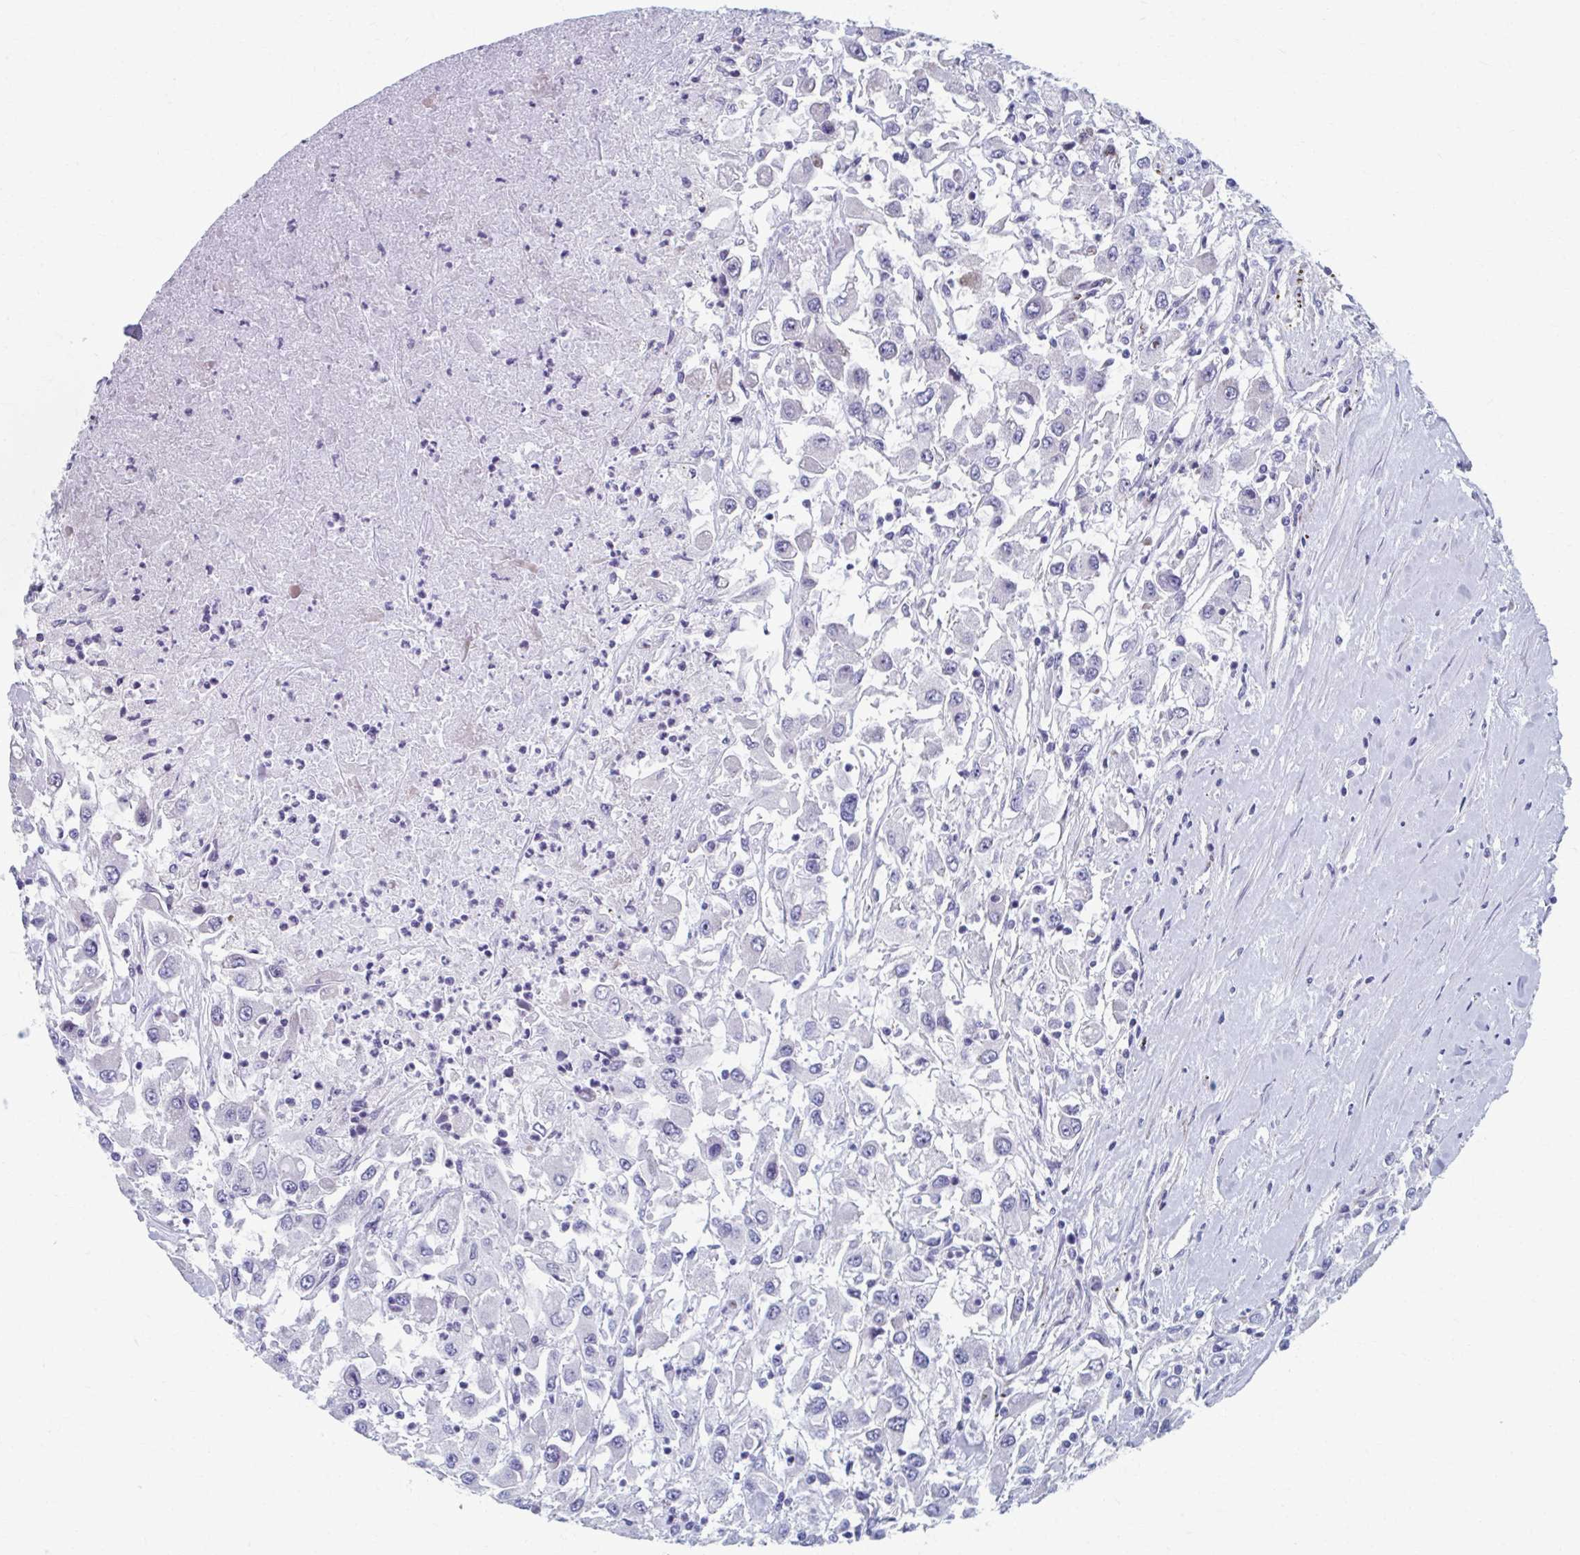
{"staining": {"intensity": "negative", "quantity": "none", "location": "none"}, "tissue": "renal cancer", "cell_type": "Tumor cells", "image_type": "cancer", "snomed": [{"axis": "morphology", "description": "Adenocarcinoma, NOS"}, {"axis": "topography", "description": "Kidney"}], "caption": "This is an immunohistochemistry (IHC) image of human adenocarcinoma (renal). There is no positivity in tumor cells.", "gene": "OLFM2", "patient": {"sex": "female", "age": 67}}